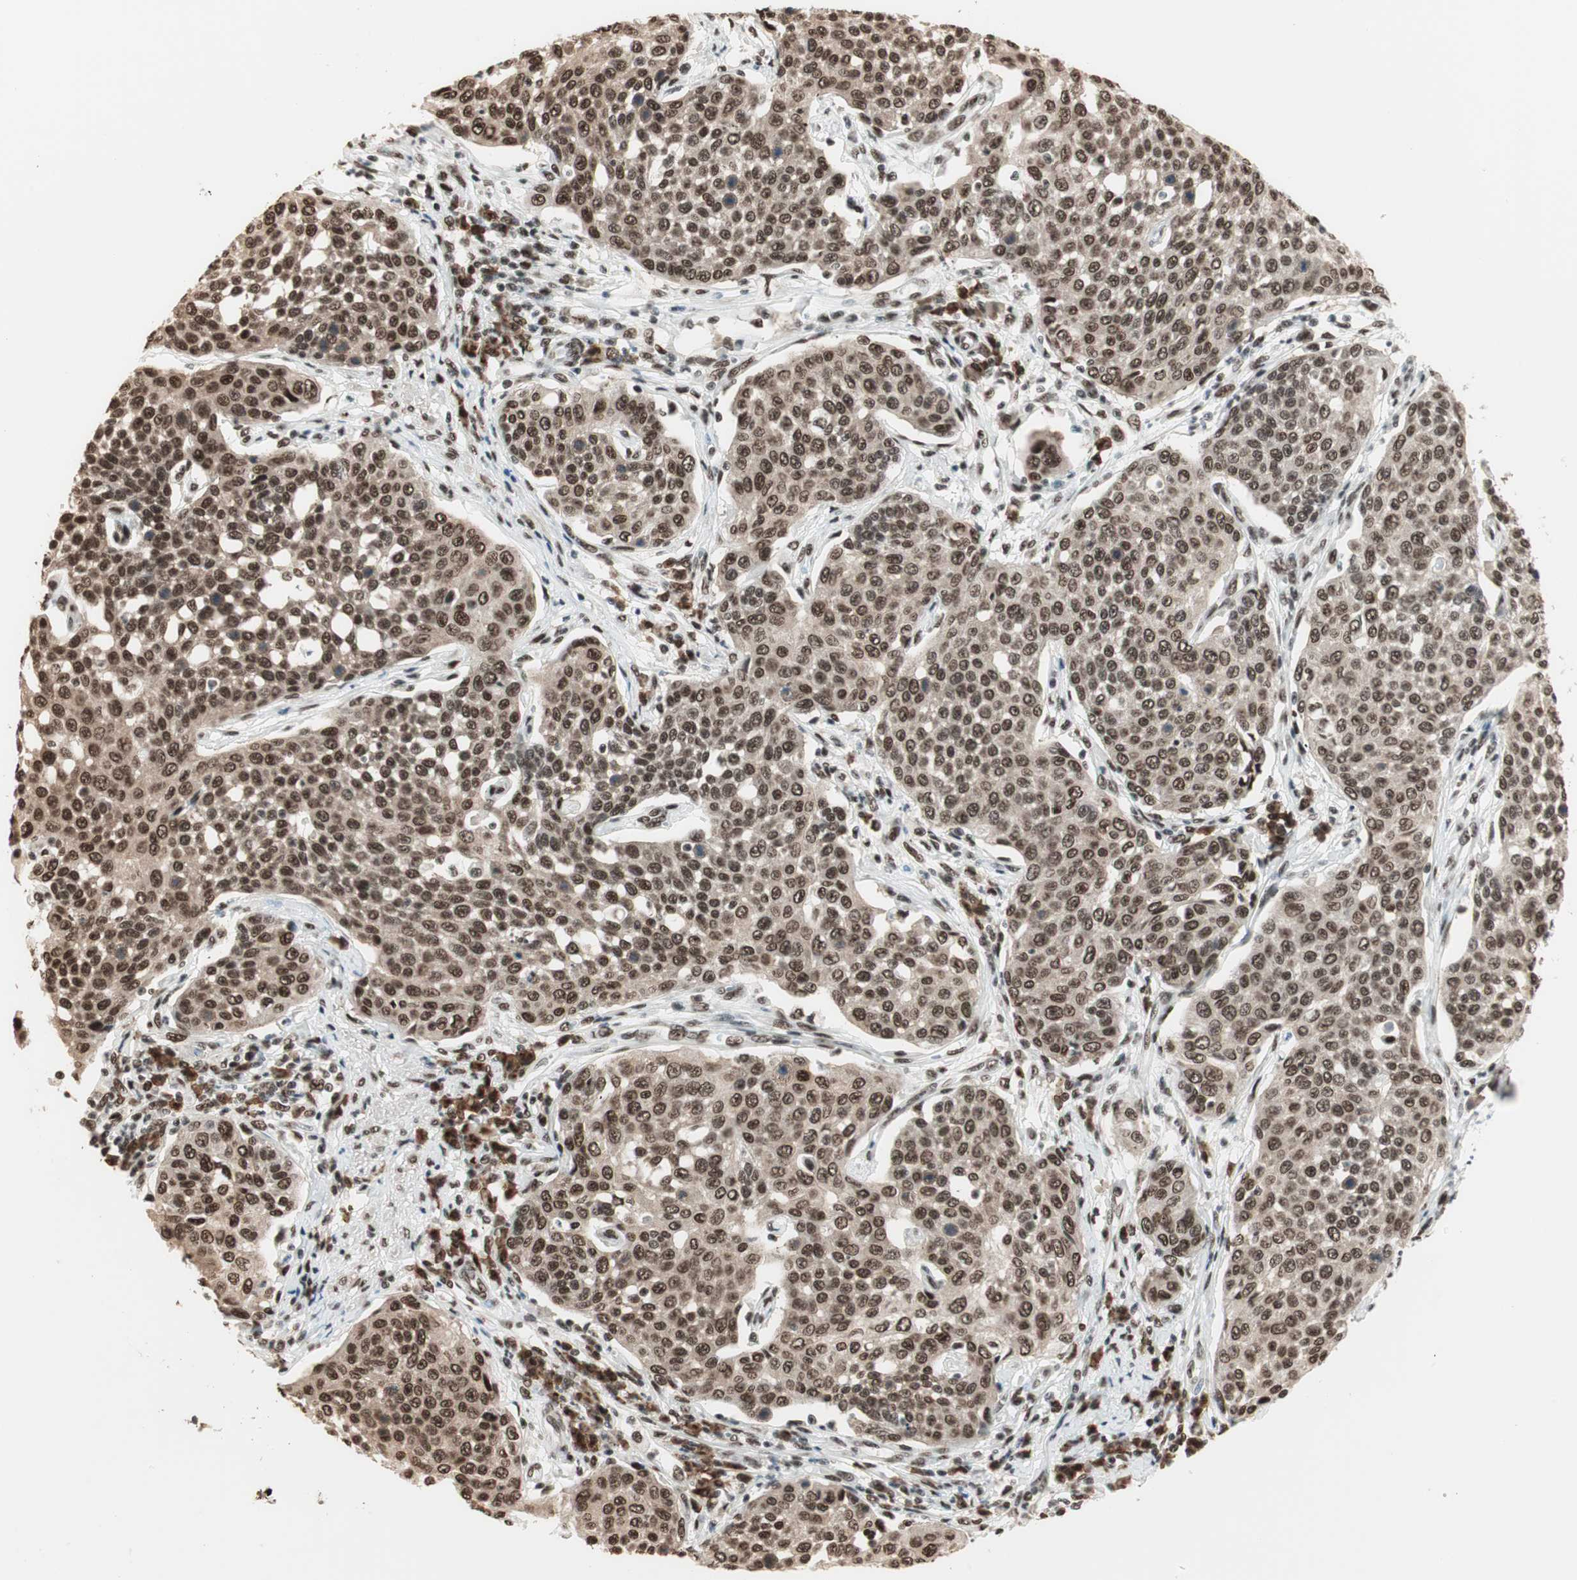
{"staining": {"intensity": "moderate", "quantity": ">75%", "location": "nuclear"}, "tissue": "cervical cancer", "cell_type": "Tumor cells", "image_type": "cancer", "snomed": [{"axis": "morphology", "description": "Squamous cell carcinoma, NOS"}, {"axis": "topography", "description": "Cervix"}], "caption": "Human cervical cancer (squamous cell carcinoma) stained with a protein marker shows moderate staining in tumor cells.", "gene": "SMARCE1", "patient": {"sex": "female", "age": 34}}